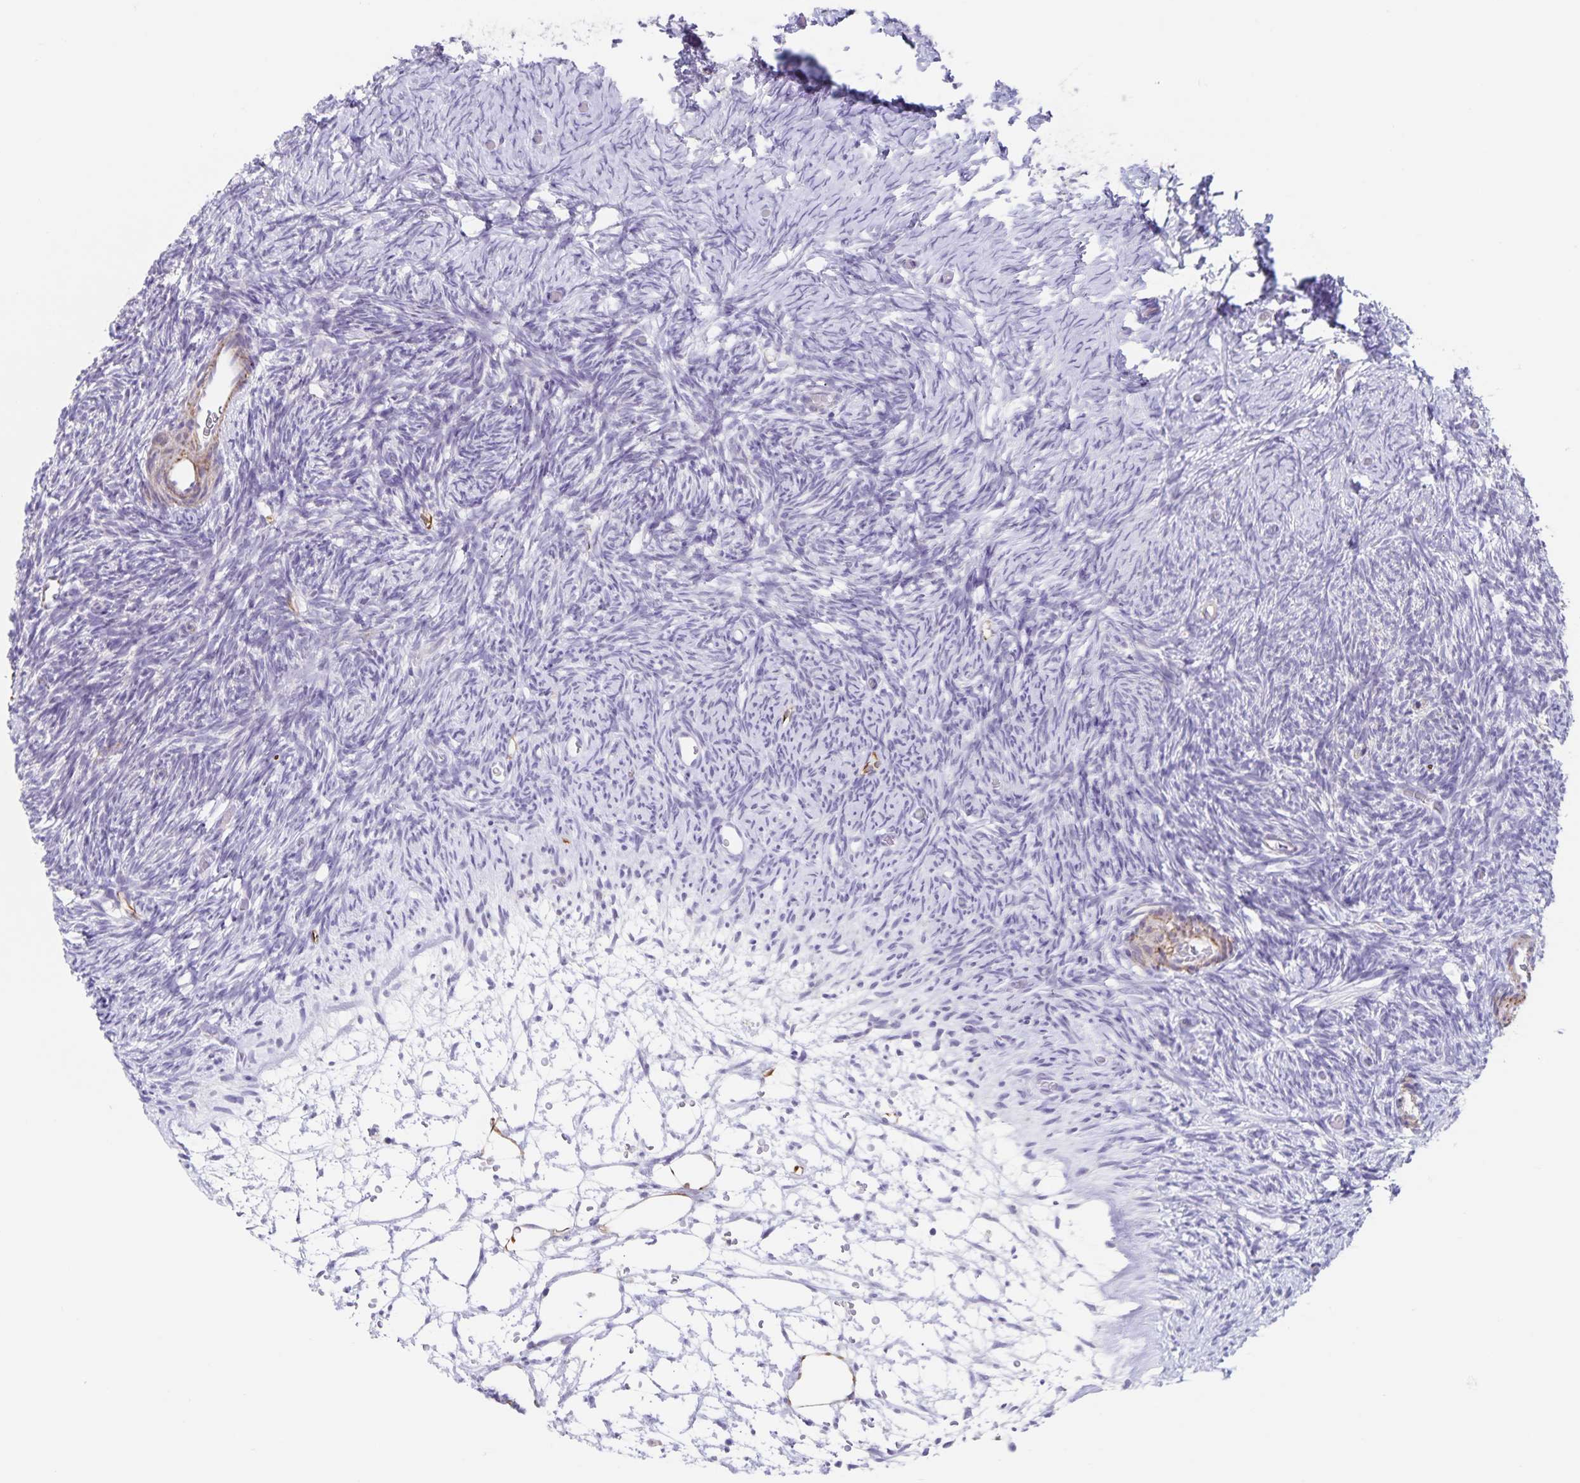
{"staining": {"intensity": "negative", "quantity": "none", "location": "none"}, "tissue": "ovary", "cell_type": "Ovarian stroma cells", "image_type": "normal", "snomed": [{"axis": "morphology", "description": "Normal tissue, NOS"}, {"axis": "topography", "description": "Ovary"}], "caption": "Immunohistochemistry (IHC) micrograph of benign ovary: ovary stained with DAB exhibits no significant protein expression in ovarian stroma cells.", "gene": "SYNM", "patient": {"sex": "female", "age": 39}}